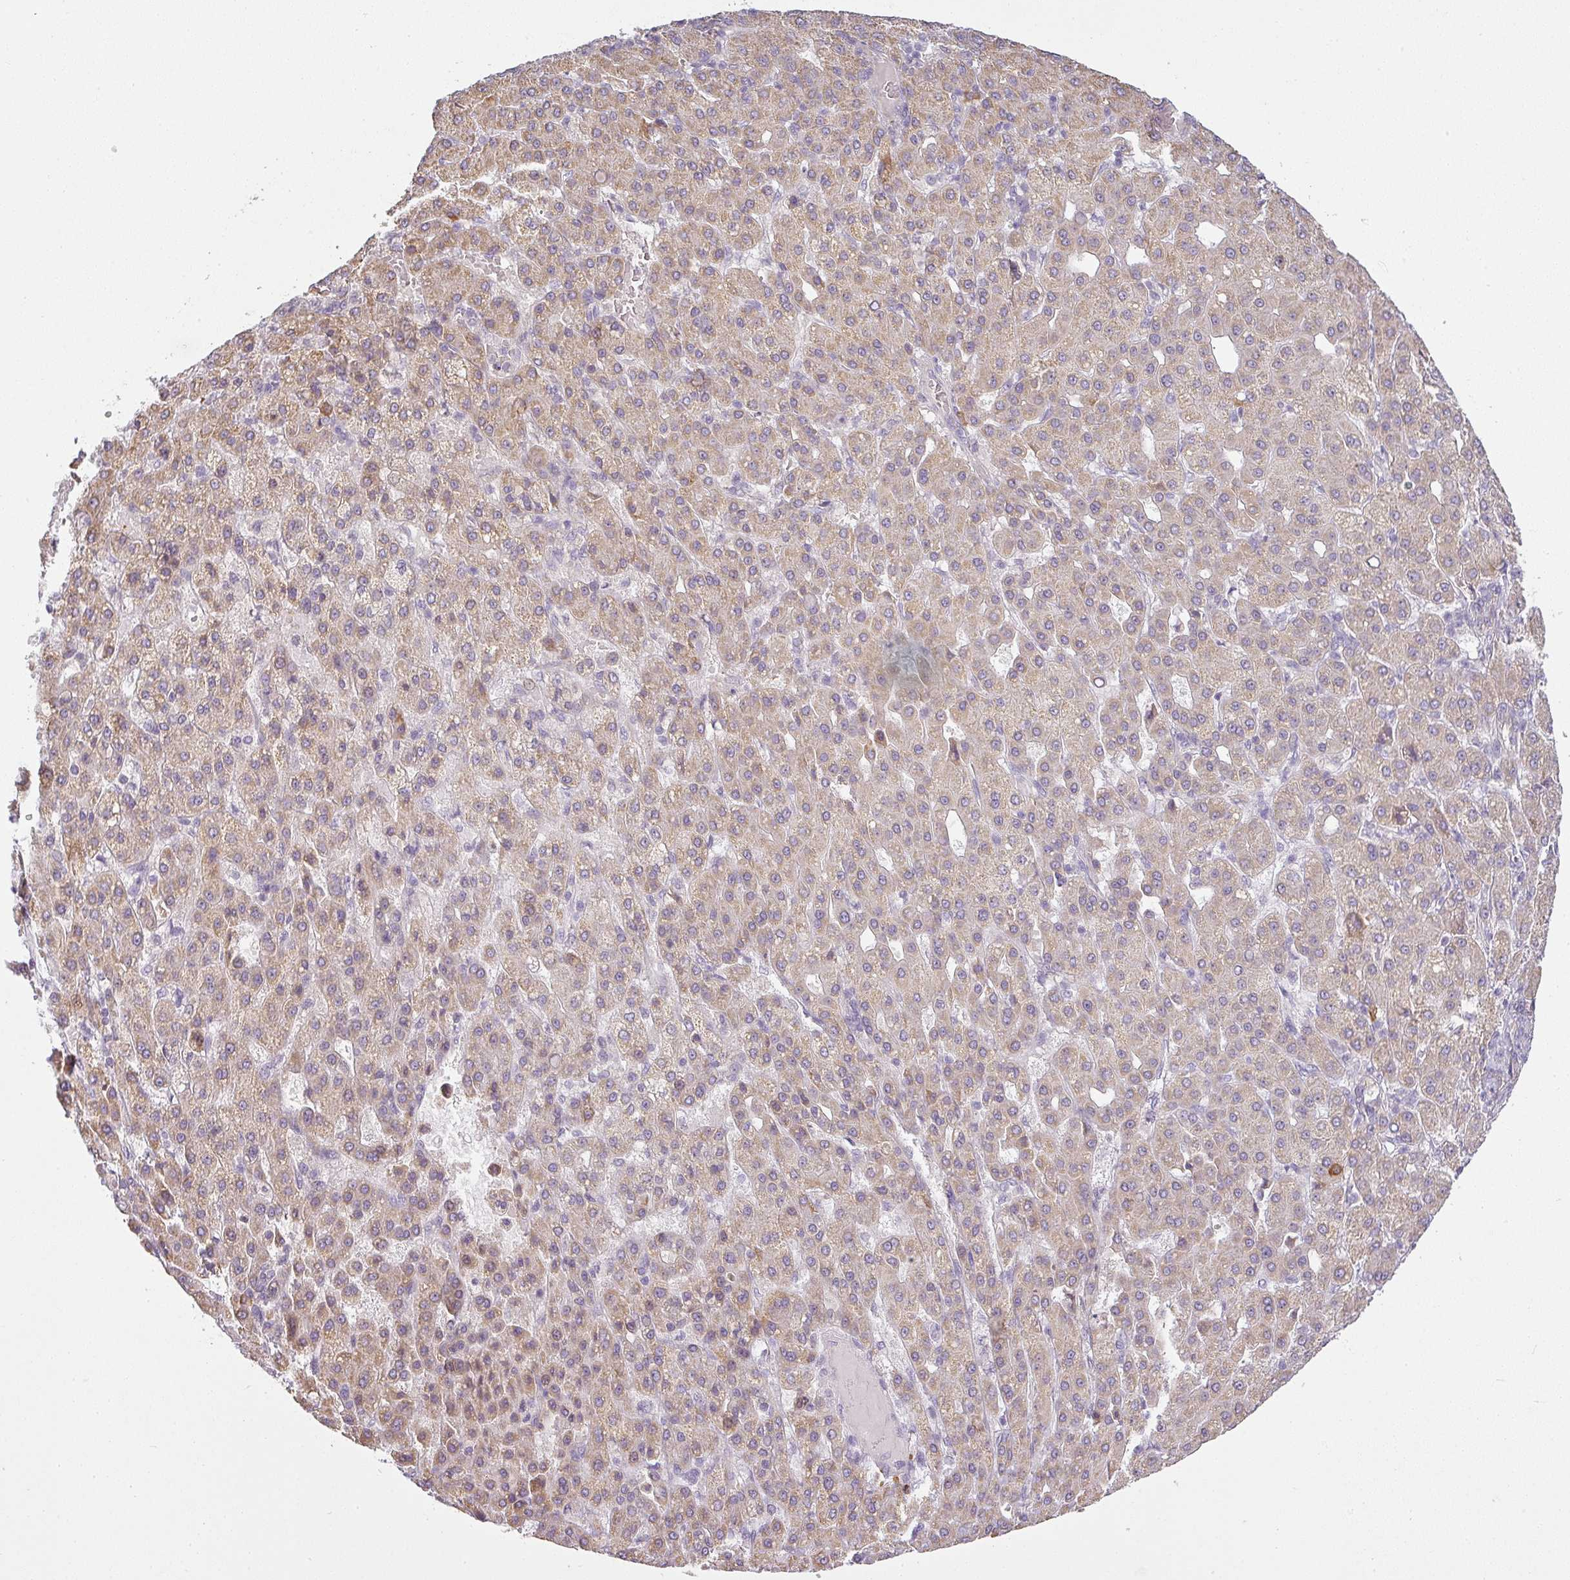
{"staining": {"intensity": "weak", "quantity": "25%-75%", "location": "cytoplasmic/membranous"}, "tissue": "liver cancer", "cell_type": "Tumor cells", "image_type": "cancer", "snomed": [{"axis": "morphology", "description": "Carcinoma, Hepatocellular, NOS"}, {"axis": "topography", "description": "Liver"}], "caption": "This is a histology image of IHC staining of liver cancer (hepatocellular carcinoma), which shows weak staining in the cytoplasmic/membranous of tumor cells.", "gene": "LY75", "patient": {"sex": "male", "age": 65}}